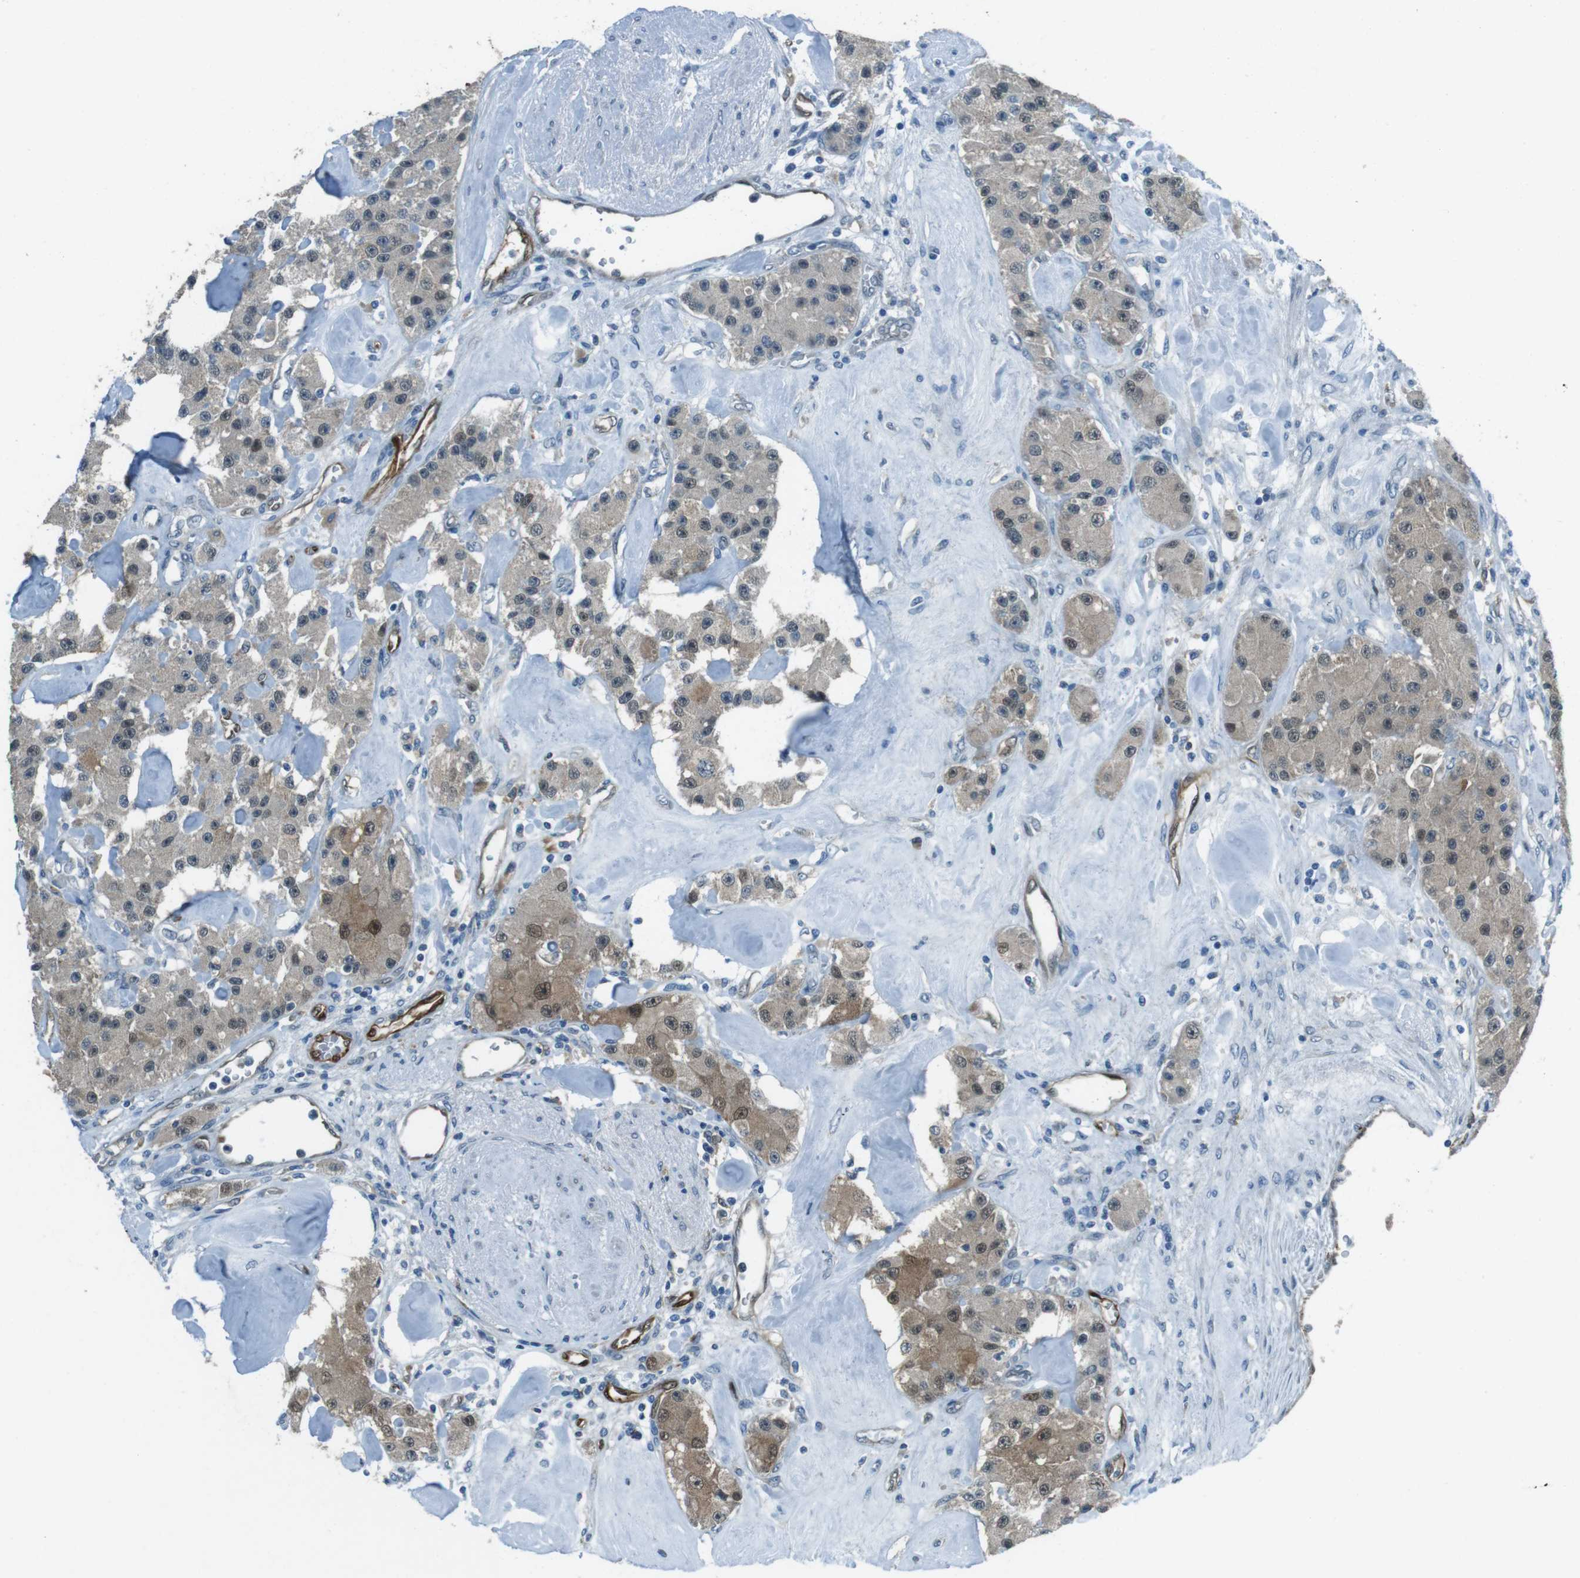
{"staining": {"intensity": "weak", "quantity": ">75%", "location": "cytoplasmic/membranous,nuclear"}, "tissue": "carcinoid", "cell_type": "Tumor cells", "image_type": "cancer", "snomed": [{"axis": "morphology", "description": "Carcinoid, malignant, NOS"}, {"axis": "topography", "description": "Pancreas"}], "caption": "Immunohistochemical staining of human carcinoid shows weak cytoplasmic/membranous and nuclear protein positivity in approximately >75% of tumor cells.", "gene": "MFAP3", "patient": {"sex": "male", "age": 41}}